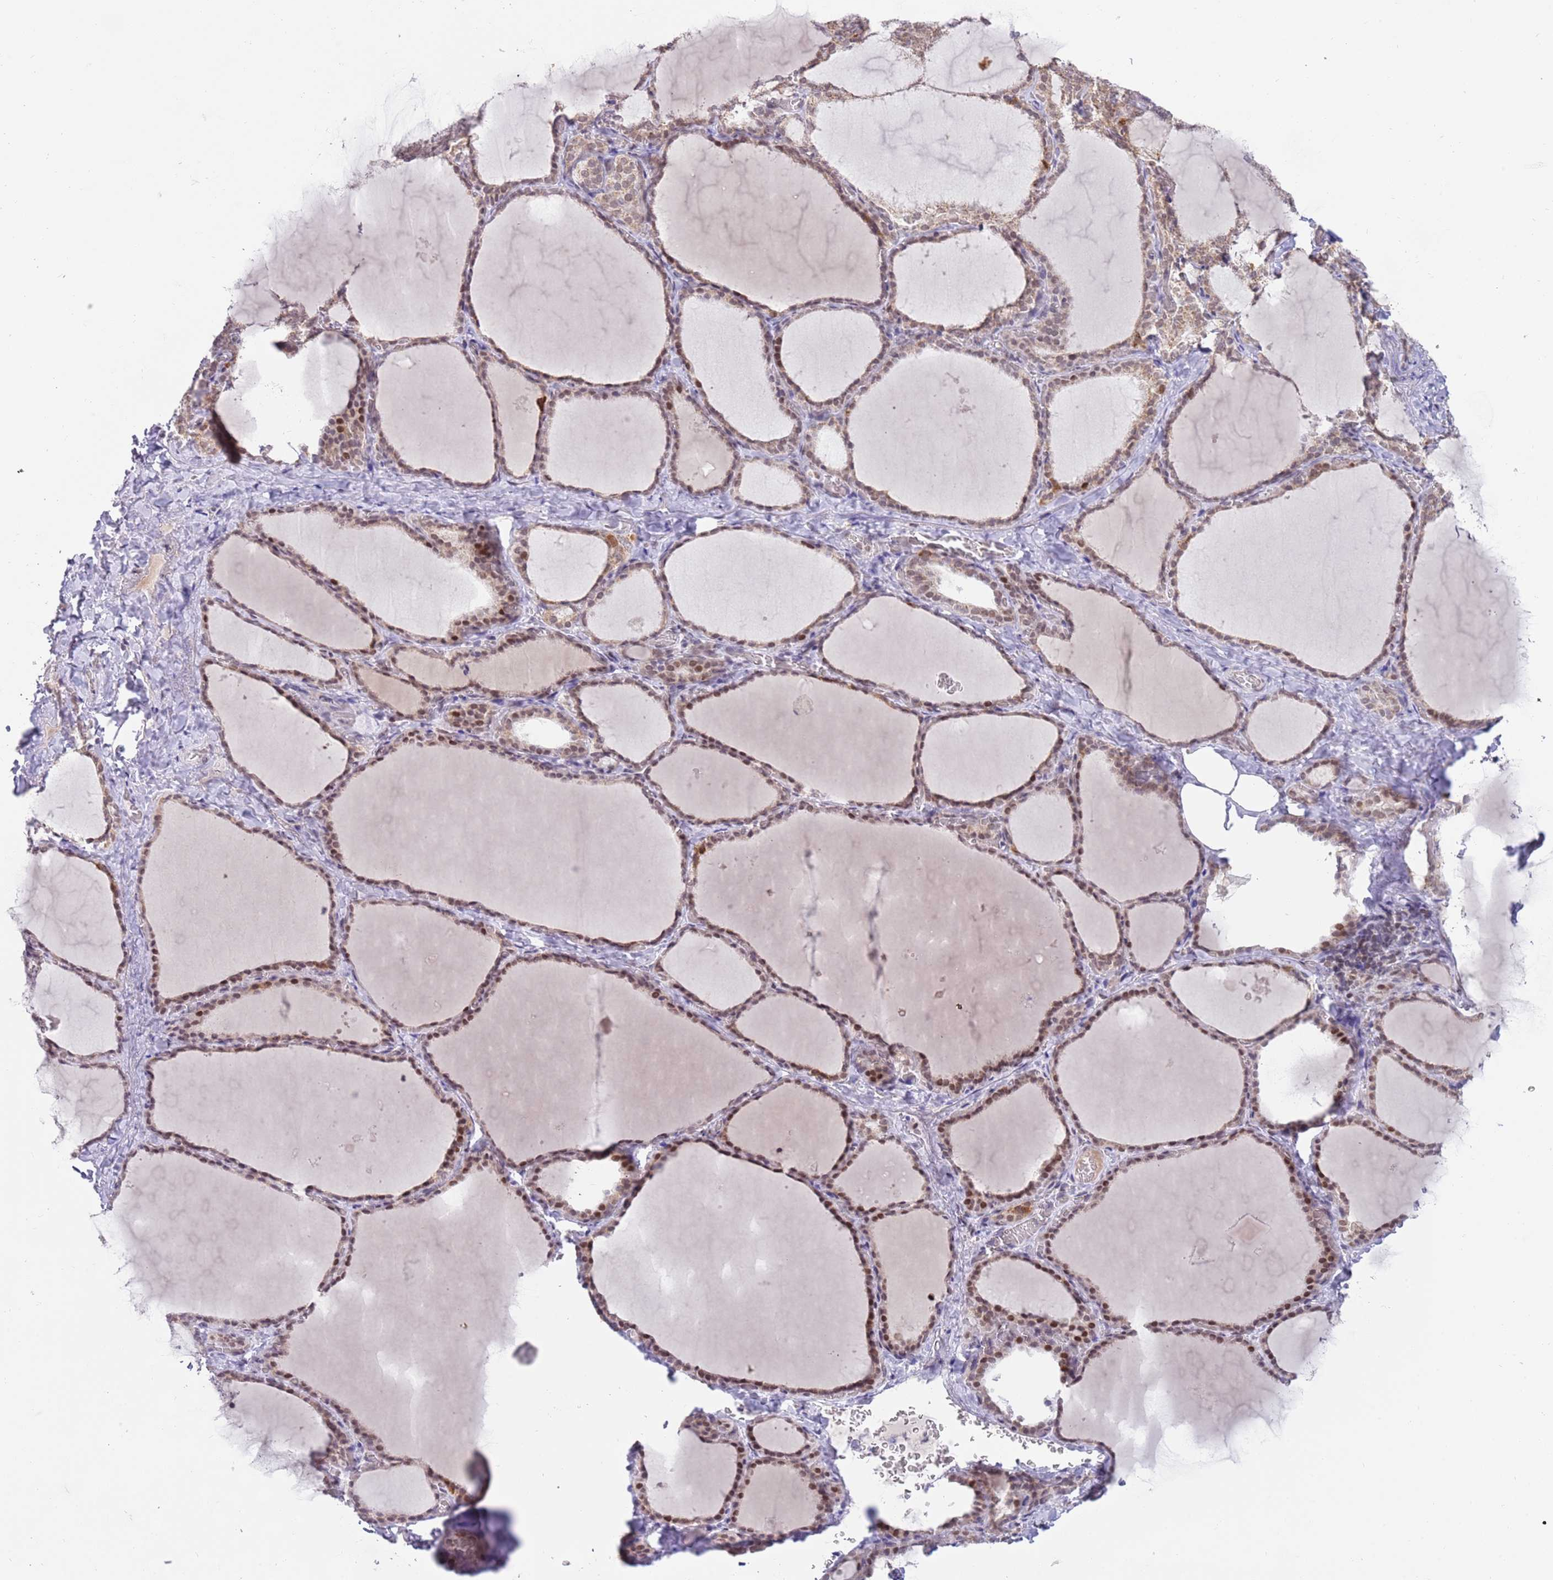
{"staining": {"intensity": "moderate", "quantity": "25%-75%", "location": "cytoplasmic/membranous,nuclear"}, "tissue": "thyroid gland", "cell_type": "Glandular cells", "image_type": "normal", "snomed": [{"axis": "morphology", "description": "Normal tissue, NOS"}, {"axis": "topography", "description": "Thyroid gland"}], "caption": "Human thyroid gland stained with a brown dye demonstrates moderate cytoplasmic/membranous,nuclear positive positivity in approximately 25%-75% of glandular cells.", "gene": "TIMM13", "patient": {"sex": "female", "age": 39}}